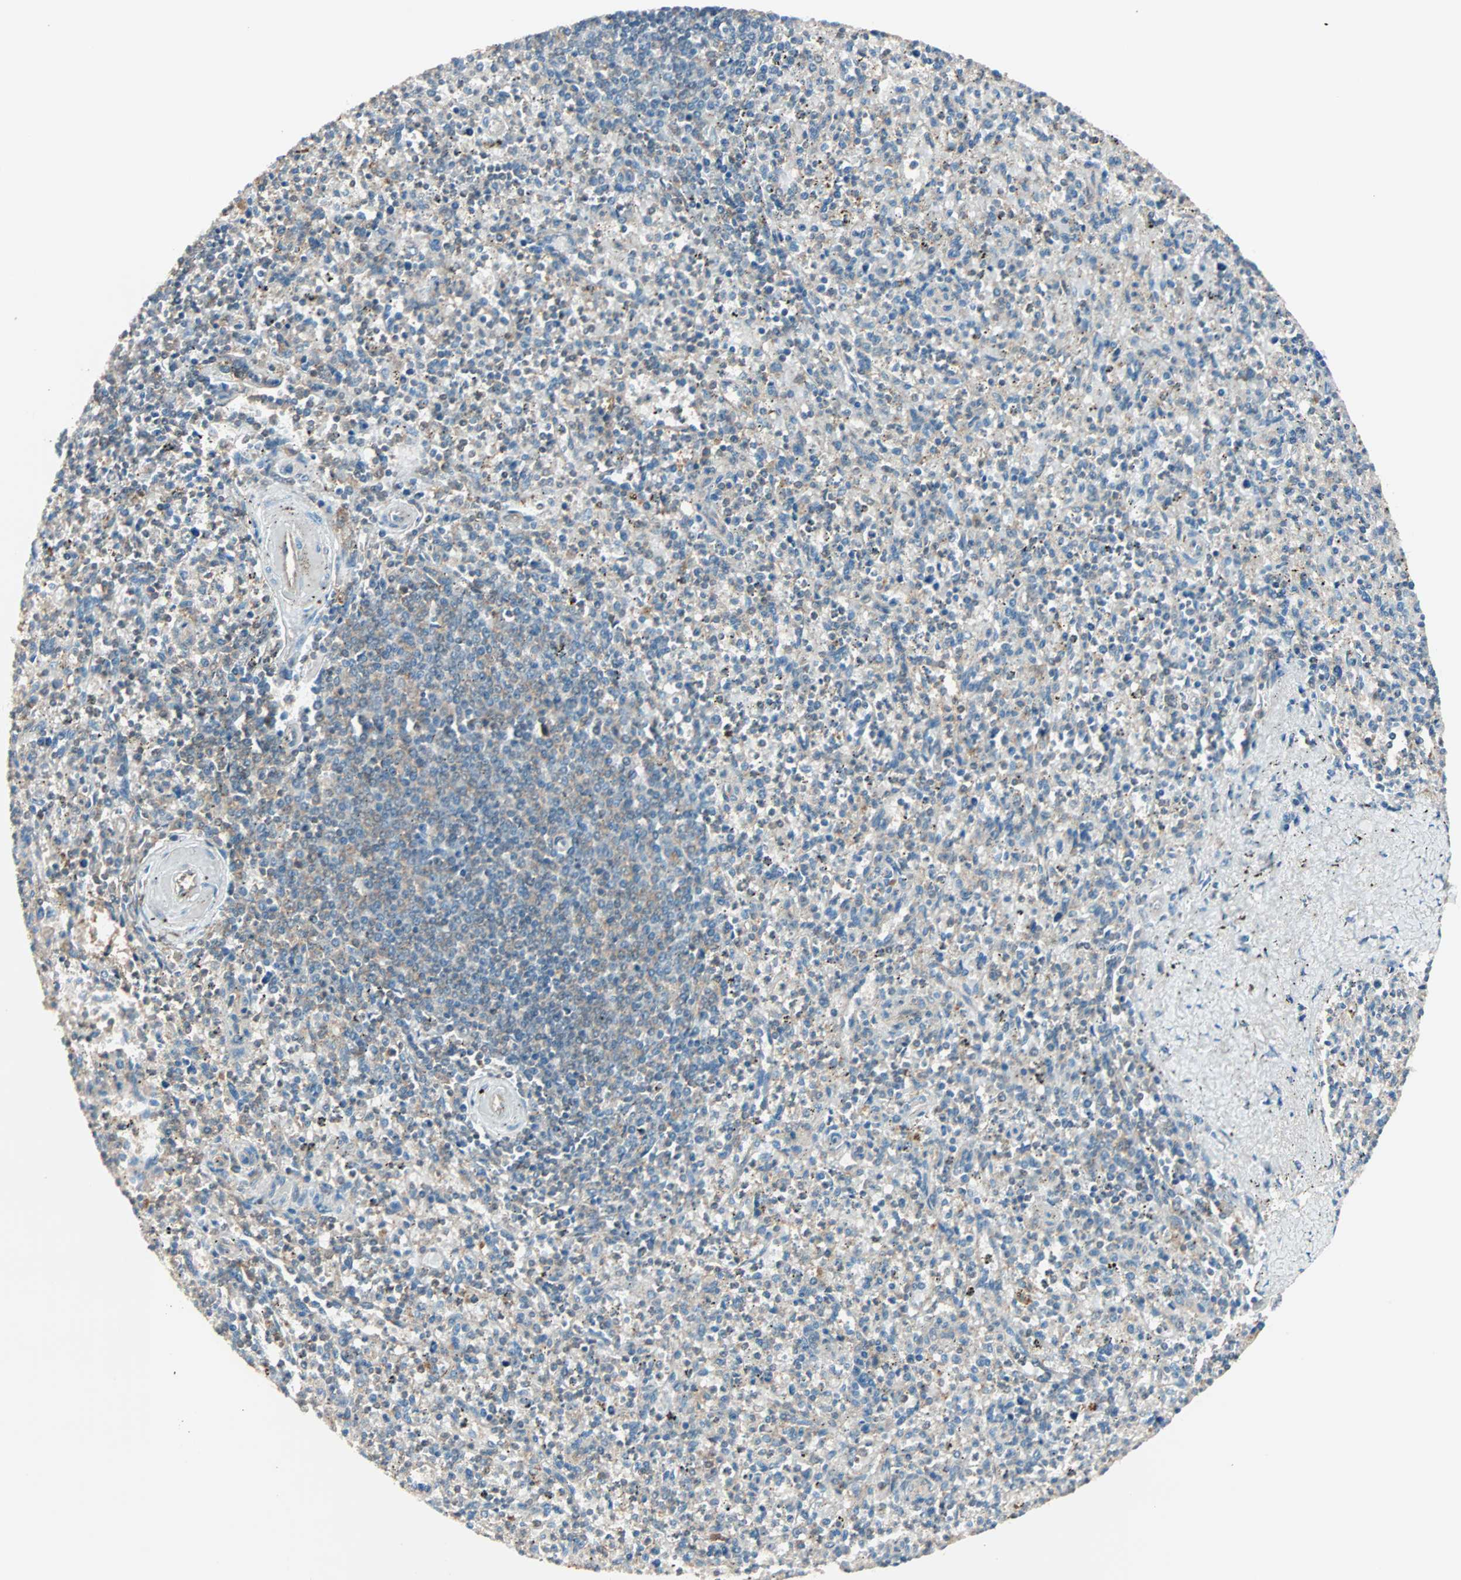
{"staining": {"intensity": "weak", "quantity": "25%-75%", "location": "cytoplasmic/membranous"}, "tissue": "spleen", "cell_type": "Cells in red pulp", "image_type": "normal", "snomed": [{"axis": "morphology", "description": "Normal tissue, NOS"}, {"axis": "topography", "description": "Spleen"}], "caption": "High-power microscopy captured an immunohistochemistry (IHC) histopathology image of normal spleen, revealing weak cytoplasmic/membranous positivity in about 25%-75% of cells in red pulp.", "gene": "MAP3K21", "patient": {"sex": "male", "age": 72}}